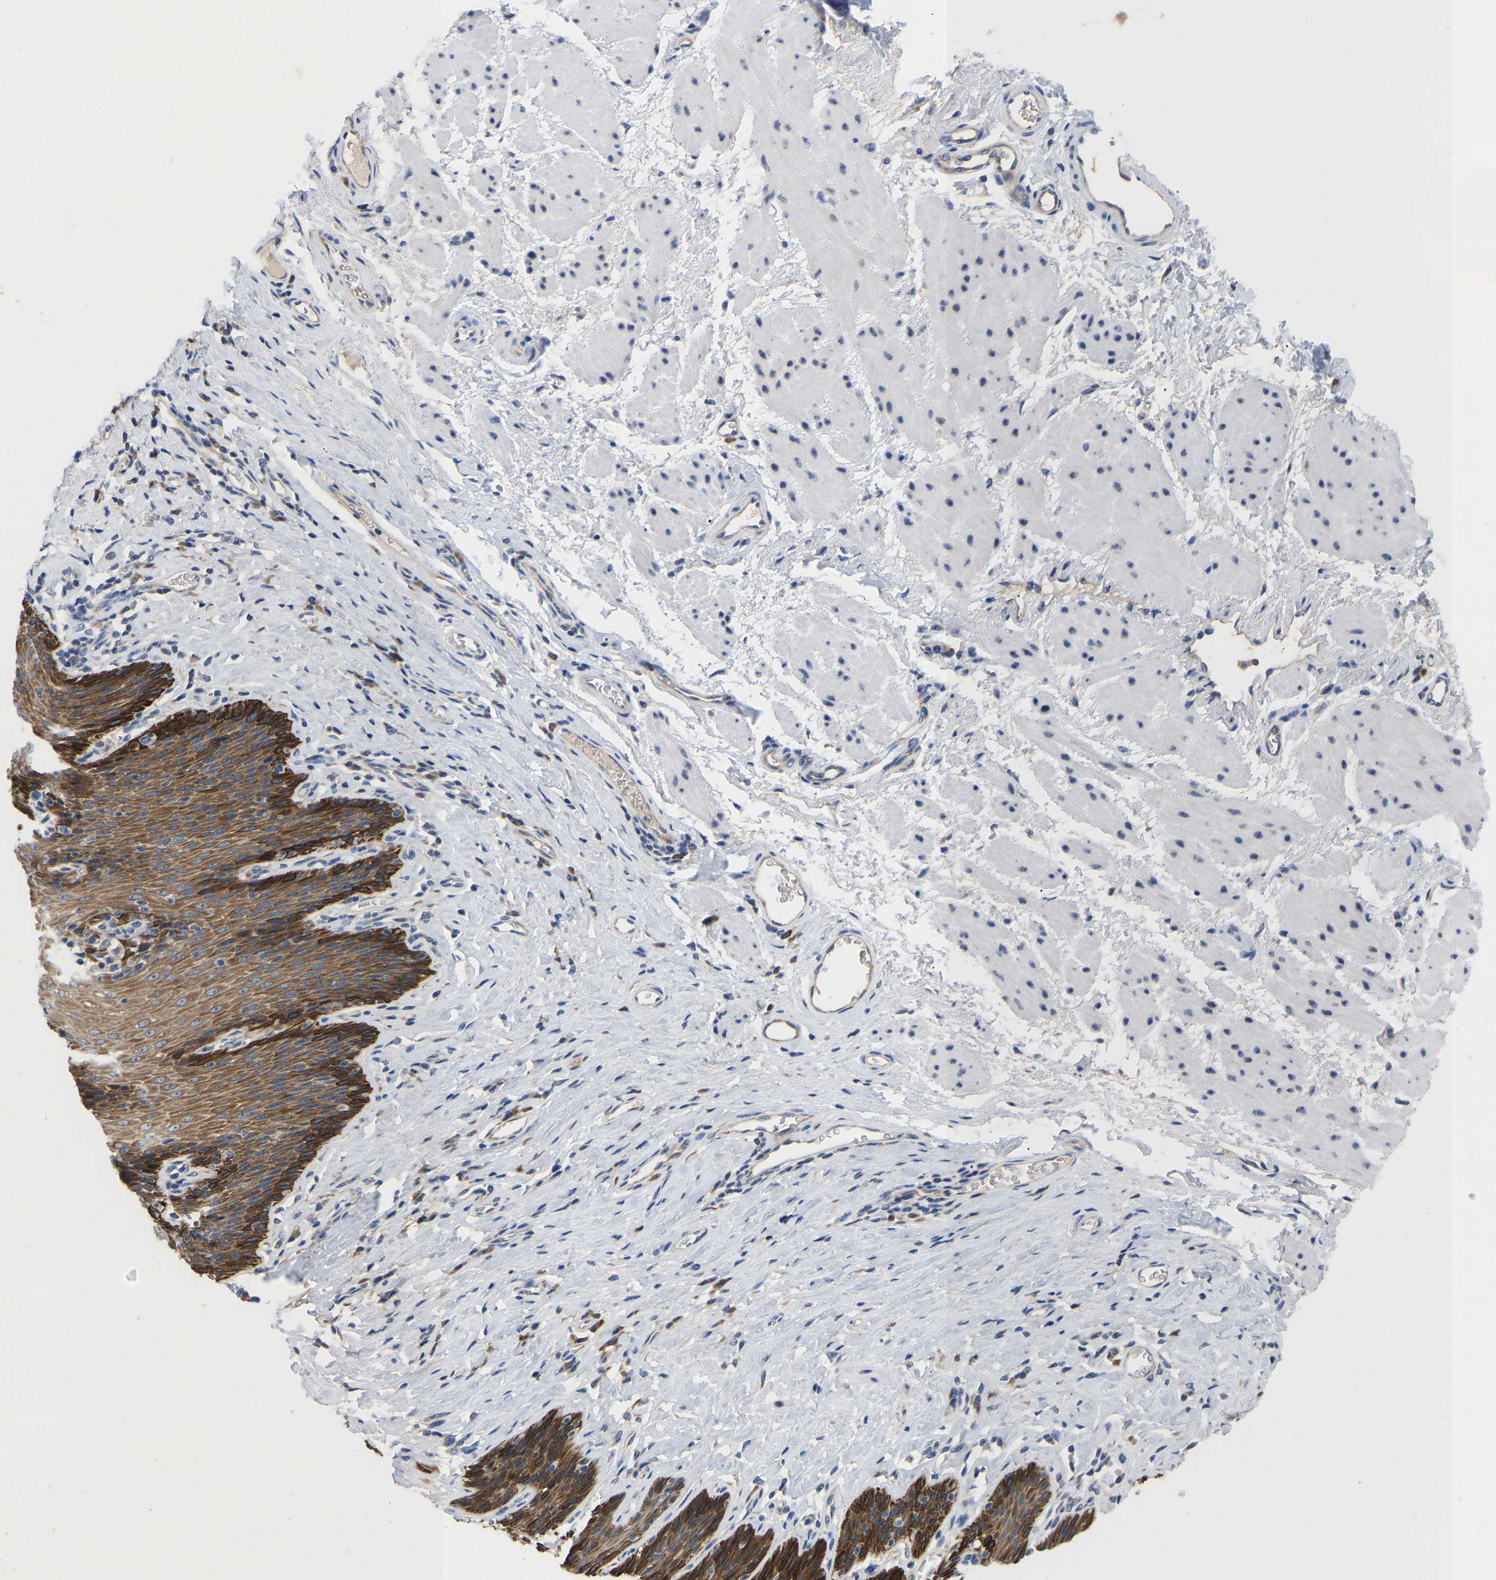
{"staining": {"intensity": "strong", "quantity": ">75%", "location": "cytoplasmic/membranous"}, "tissue": "esophagus", "cell_type": "Squamous epithelial cells", "image_type": "normal", "snomed": [{"axis": "morphology", "description": "Normal tissue, NOS"}, {"axis": "topography", "description": "Esophagus"}], "caption": "Squamous epithelial cells demonstrate strong cytoplasmic/membranous positivity in approximately >75% of cells in unremarkable esophagus. (Stains: DAB in brown, nuclei in blue, Microscopy: brightfield microscopy at high magnification).", "gene": "ABCA10", "patient": {"sex": "female", "age": 61}}